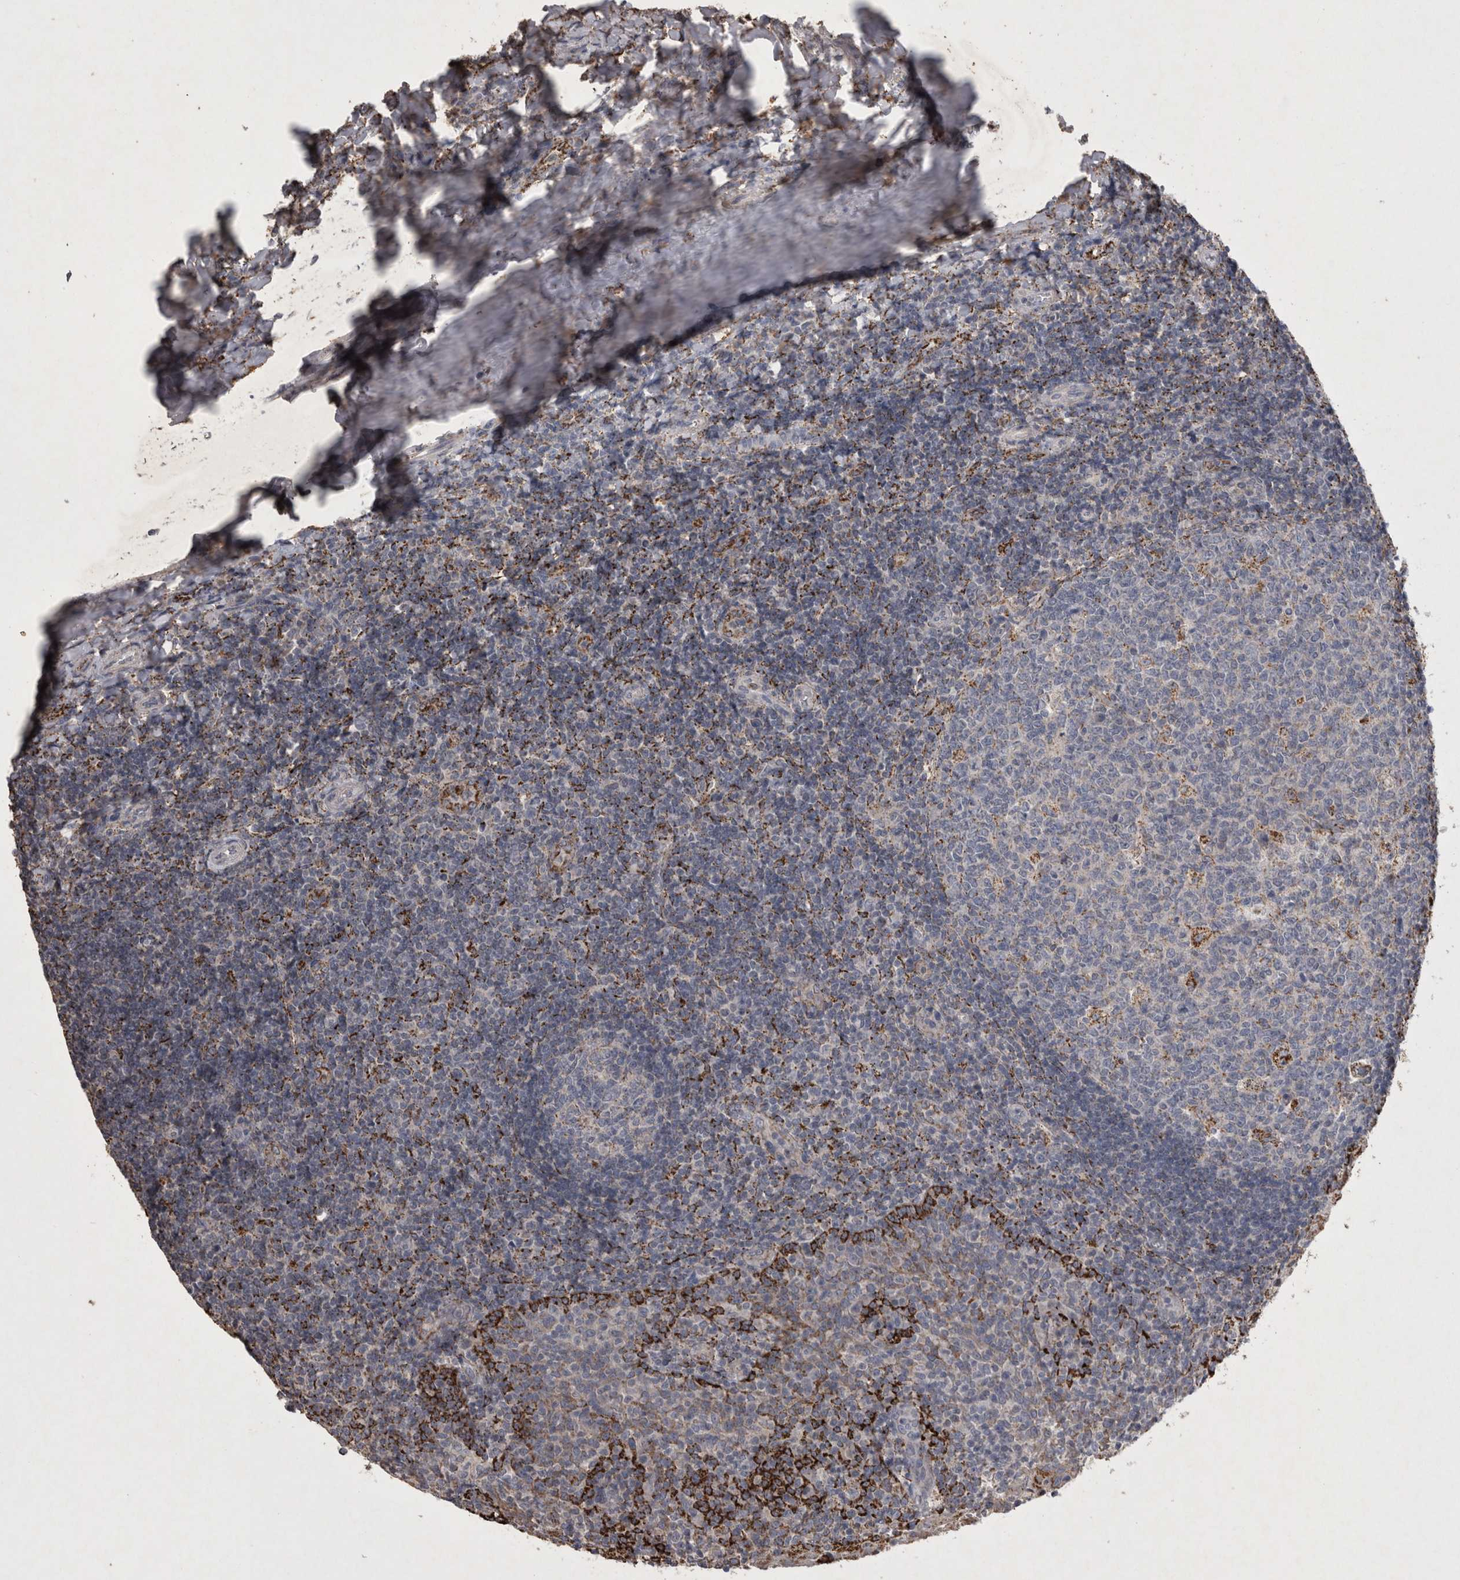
{"staining": {"intensity": "strong", "quantity": "<25%", "location": "cytoplasmic/membranous"}, "tissue": "tonsil", "cell_type": "Germinal center cells", "image_type": "normal", "snomed": [{"axis": "morphology", "description": "Normal tissue, NOS"}, {"axis": "topography", "description": "Tonsil"}], "caption": "Unremarkable tonsil shows strong cytoplasmic/membranous staining in approximately <25% of germinal center cells The staining was performed using DAB (3,3'-diaminobenzidine), with brown indicating positive protein expression. Nuclei are stained blue with hematoxylin..", "gene": "DKK3", "patient": {"sex": "female", "age": 19}}